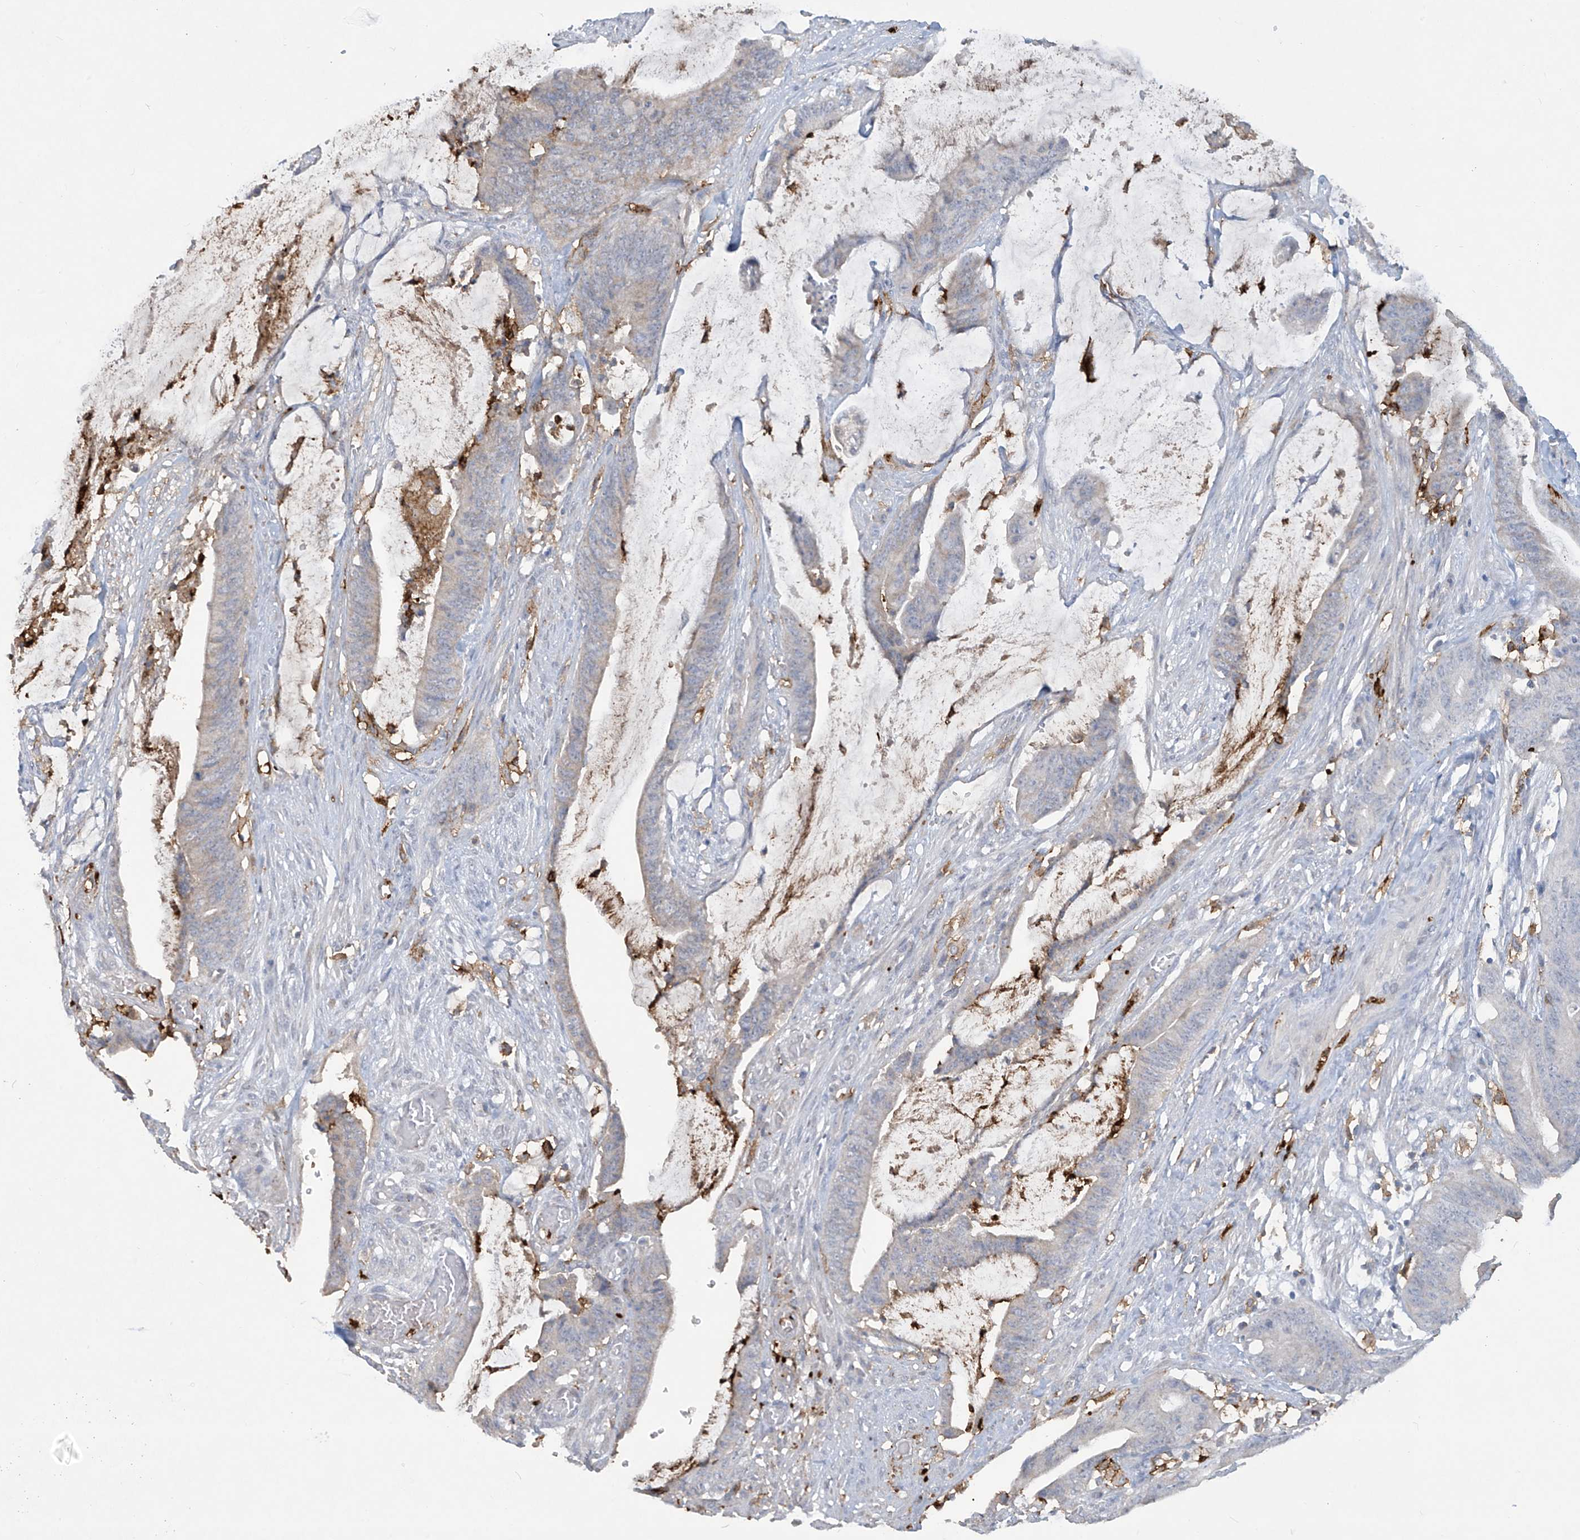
{"staining": {"intensity": "negative", "quantity": "none", "location": "none"}, "tissue": "colorectal cancer", "cell_type": "Tumor cells", "image_type": "cancer", "snomed": [{"axis": "morphology", "description": "Adenocarcinoma, NOS"}, {"axis": "topography", "description": "Rectum"}], "caption": "Immunohistochemistry (IHC) photomicrograph of colorectal cancer (adenocarcinoma) stained for a protein (brown), which shows no expression in tumor cells.", "gene": "FCGR3A", "patient": {"sex": "female", "age": 66}}